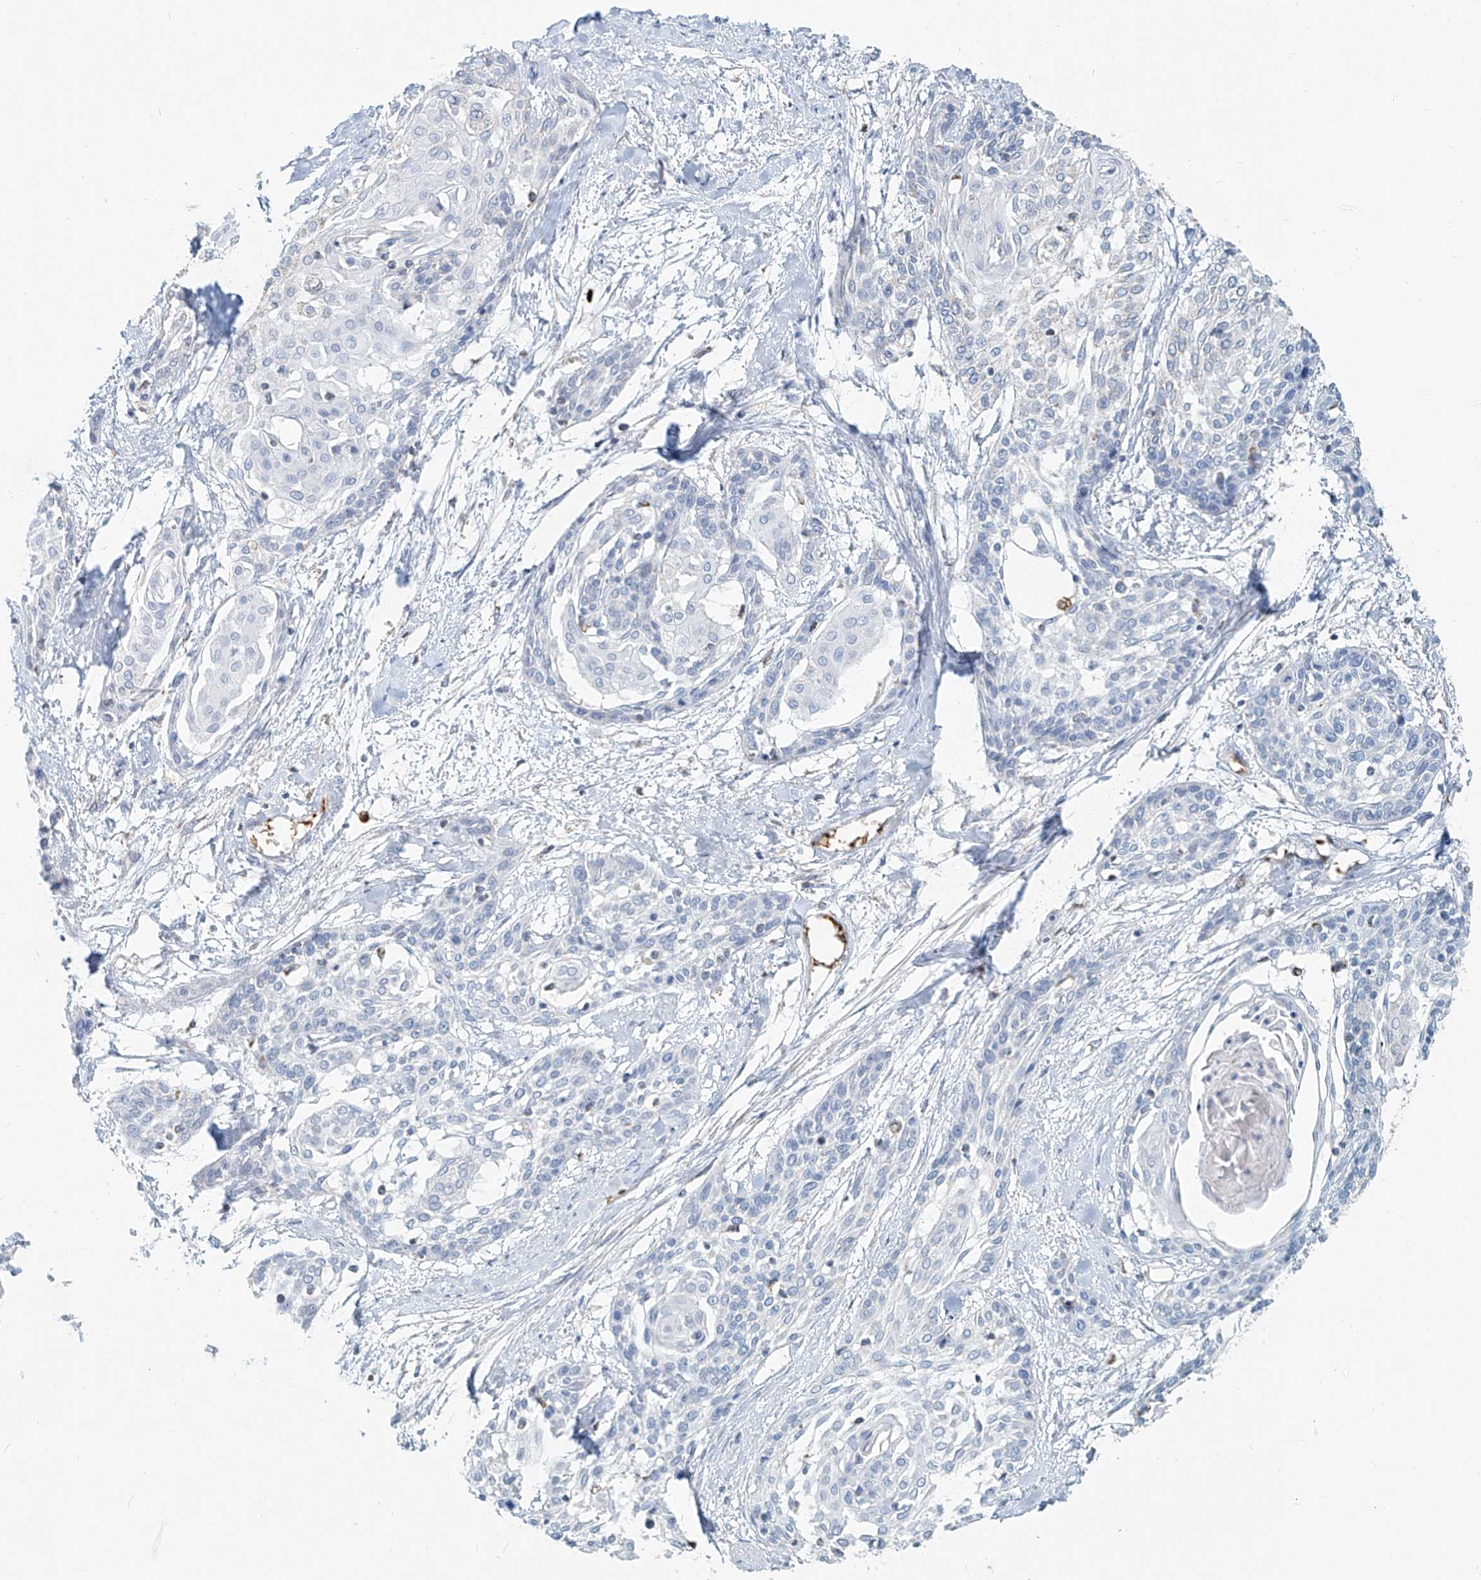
{"staining": {"intensity": "negative", "quantity": "none", "location": "none"}, "tissue": "cervical cancer", "cell_type": "Tumor cells", "image_type": "cancer", "snomed": [{"axis": "morphology", "description": "Squamous cell carcinoma, NOS"}, {"axis": "topography", "description": "Cervix"}], "caption": "Tumor cells show no significant protein positivity in cervical cancer (squamous cell carcinoma).", "gene": "PTPRA", "patient": {"sex": "female", "age": 57}}